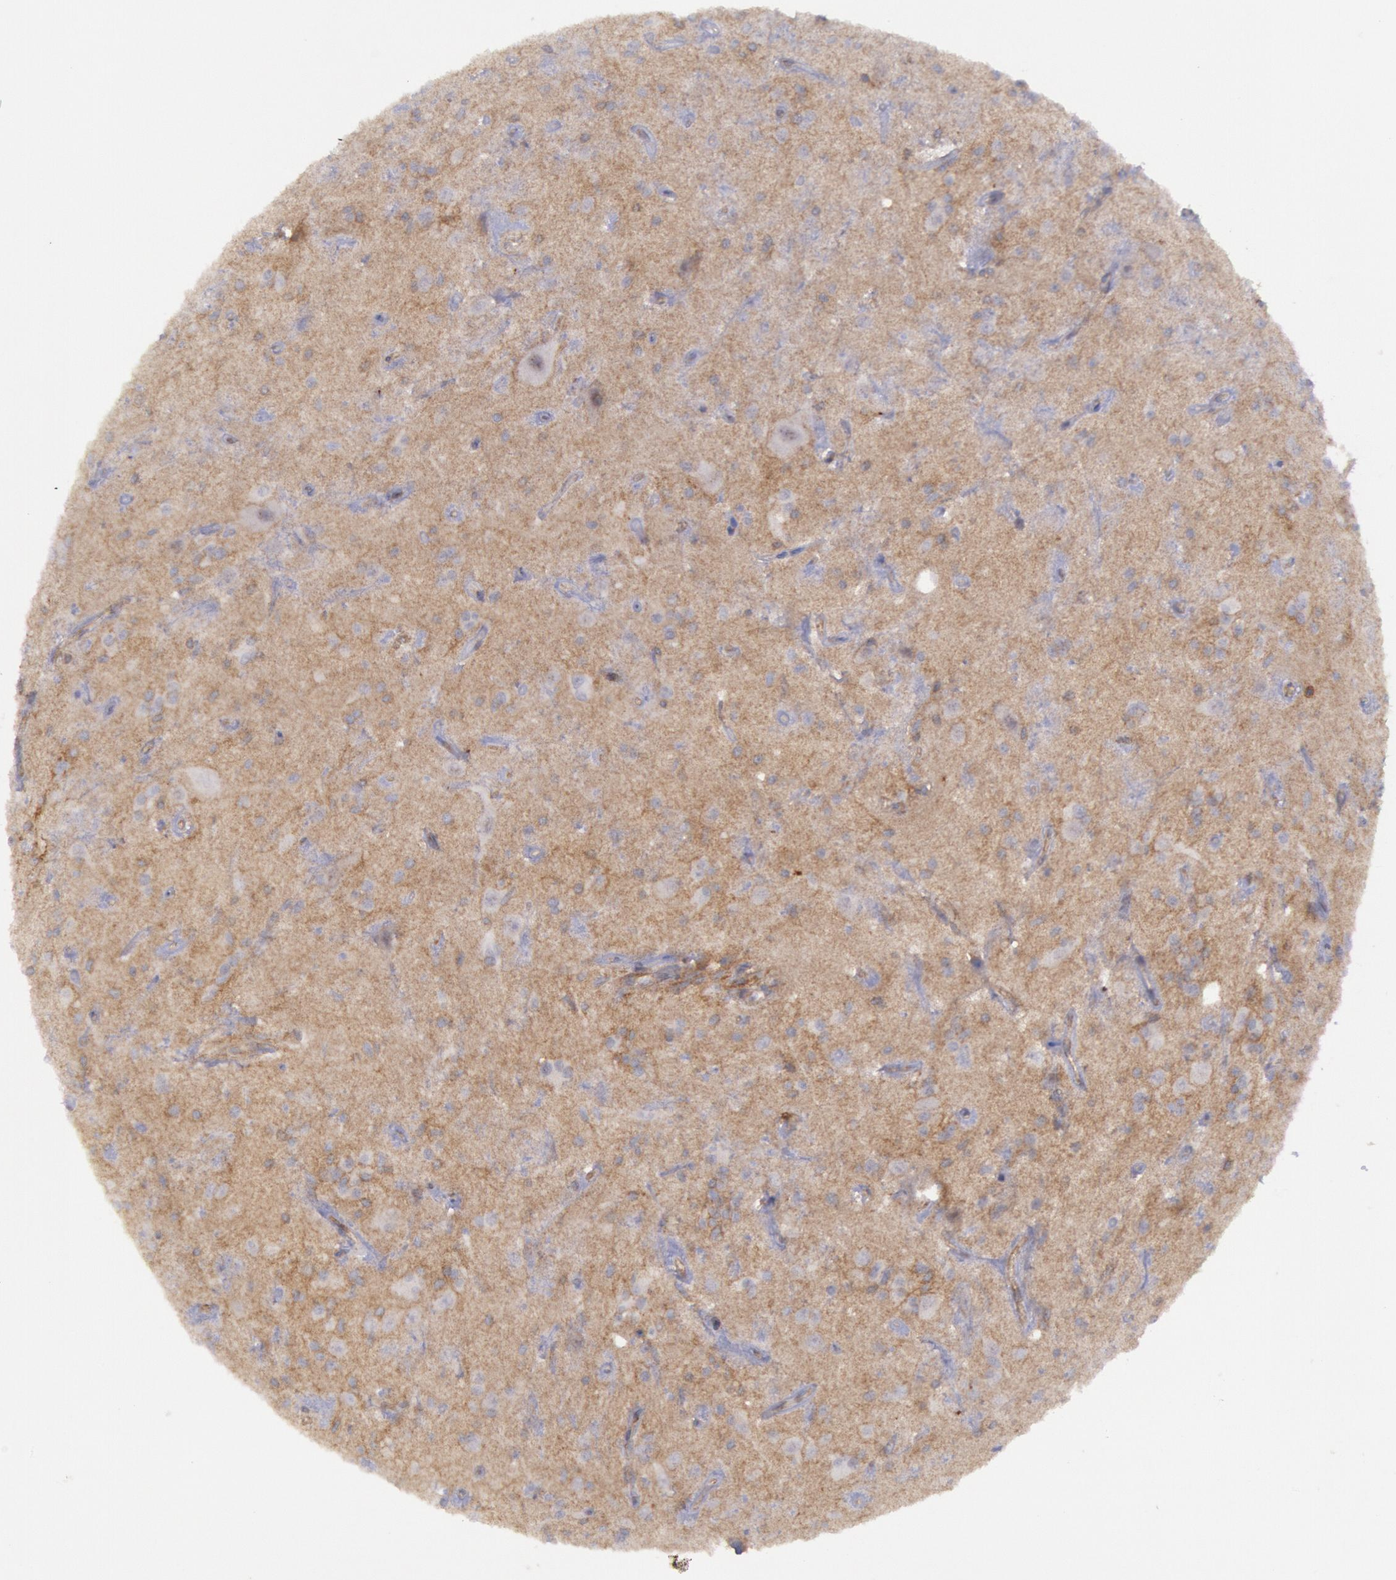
{"staining": {"intensity": "weak", "quantity": "<25%", "location": "cytoplasmic/membranous"}, "tissue": "glioma", "cell_type": "Tumor cells", "image_type": "cancer", "snomed": [{"axis": "morphology", "description": "Glioma, malignant, Low grade"}, {"axis": "topography", "description": "Brain"}], "caption": "Immunohistochemistry image of malignant low-grade glioma stained for a protein (brown), which shows no expression in tumor cells.", "gene": "STX4", "patient": {"sex": "female", "age": 15}}